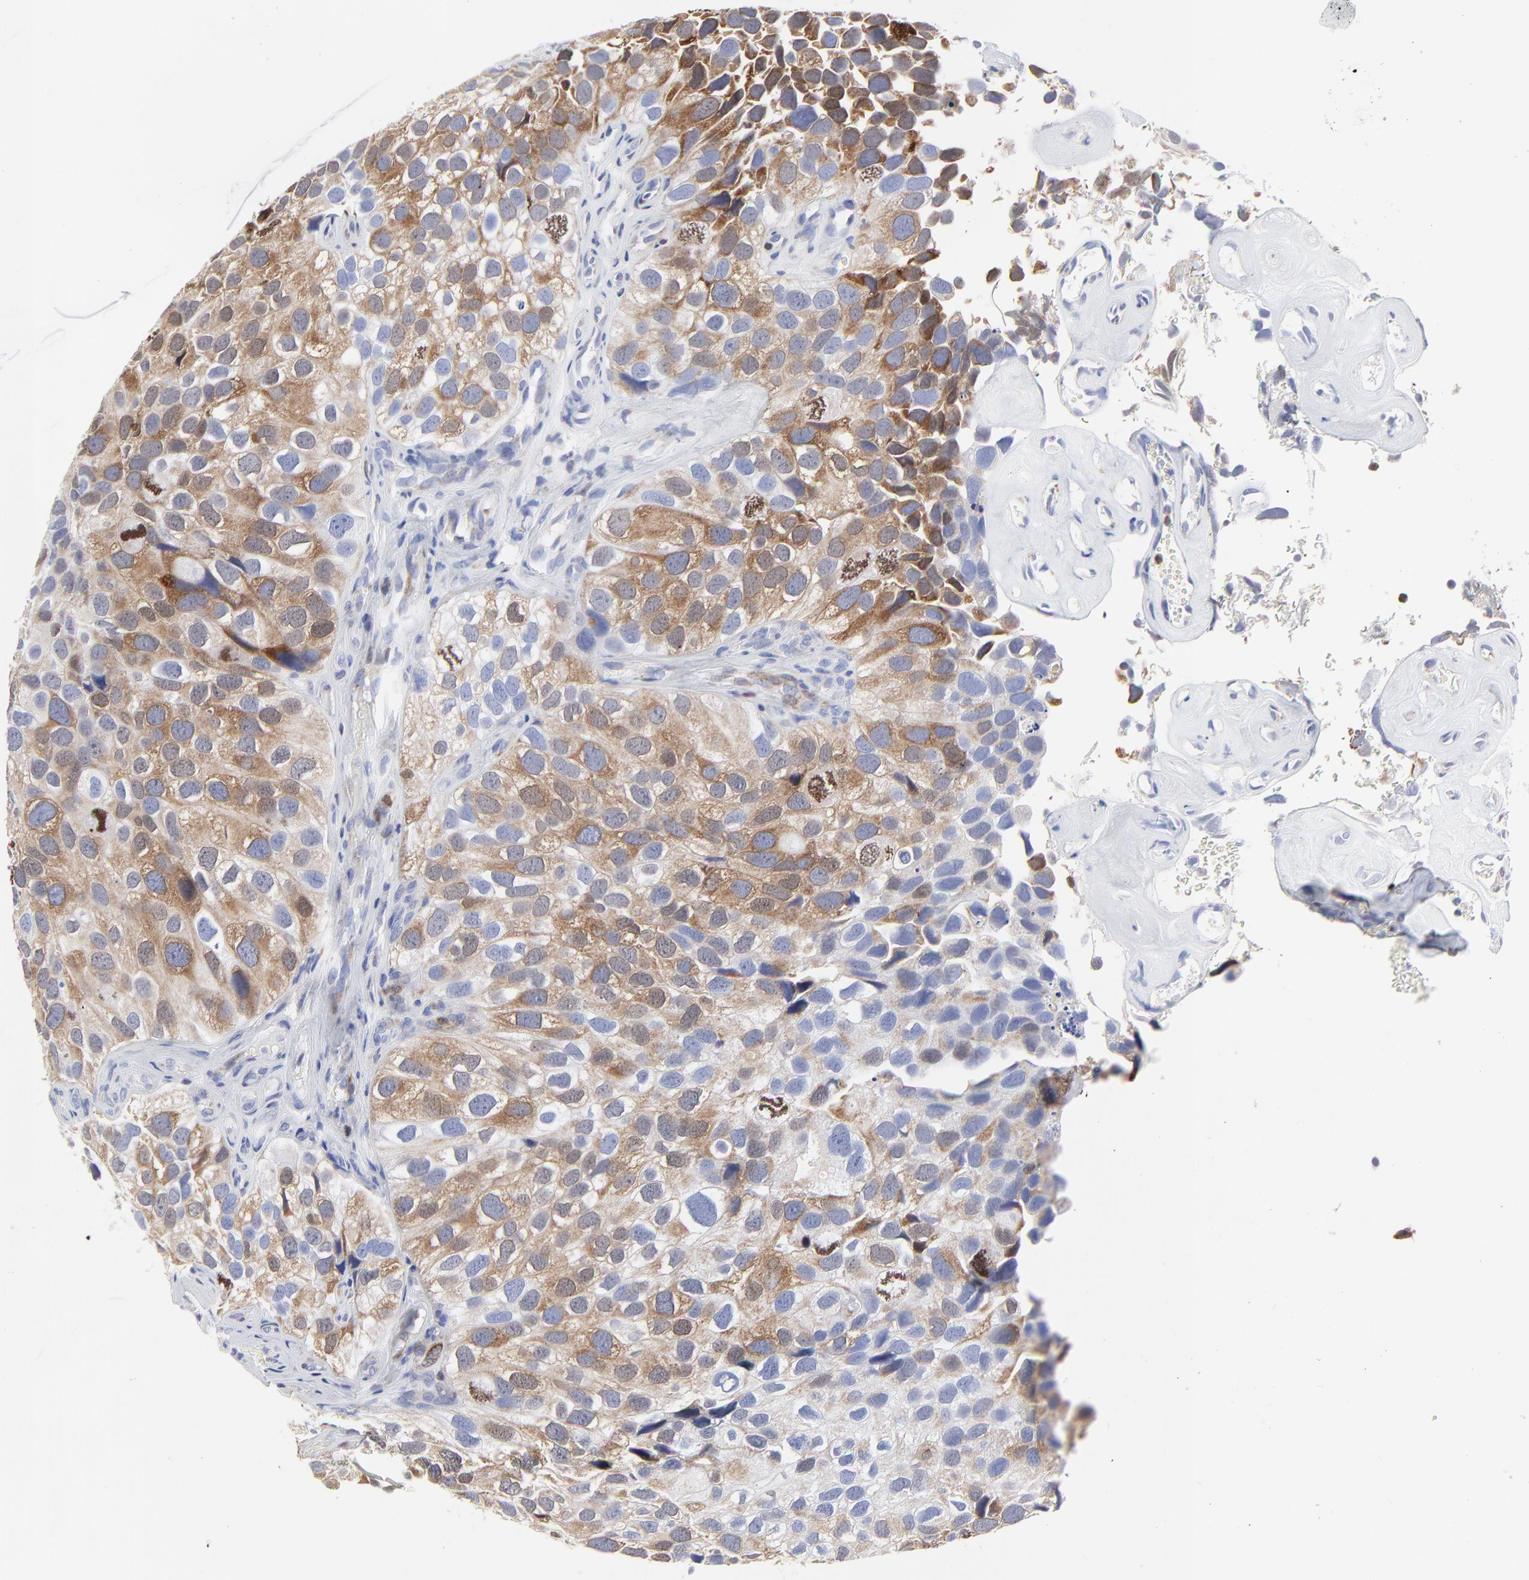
{"staining": {"intensity": "moderate", "quantity": ">75%", "location": "cytoplasmic/membranous"}, "tissue": "urothelial cancer", "cell_type": "Tumor cells", "image_type": "cancer", "snomed": [{"axis": "morphology", "description": "Urothelial carcinoma, High grade"}, {"axis": "topography", "description": "Urinary bladder"}], "caption": "An image of human urothelial cancer stained for a protein demonstrates moderate cytoplasmic/membranous brown staining in tumor cells. The staining was performed using DAB to visualize the protein expression in brown, while the nuclei were stained in blue with hematoxylin (Magnification: 20x).", "gene": "NCAPH", "patient": {"sex": "male", "age": 72}}